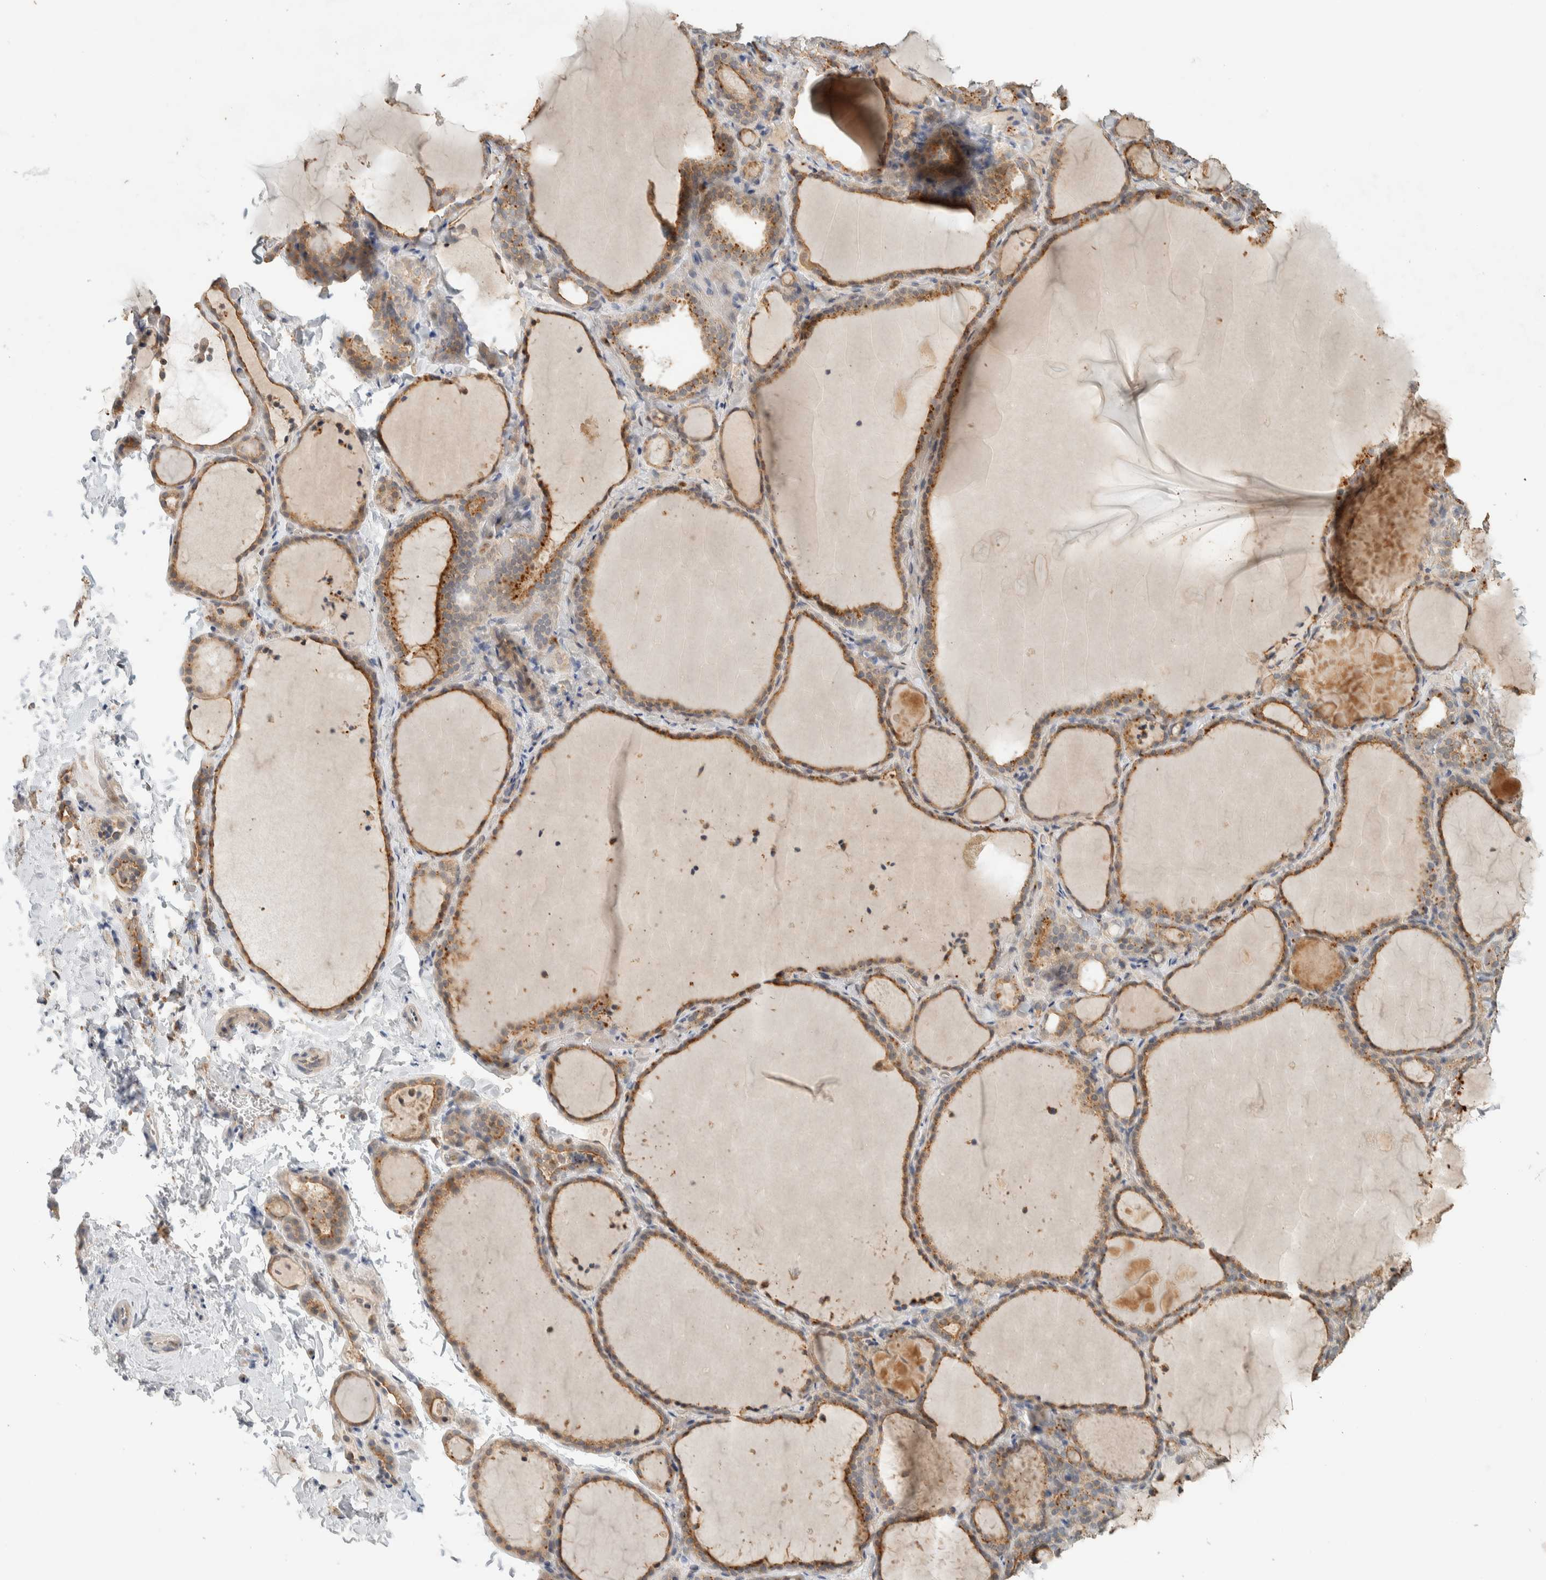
{"staining": {"intensity": "moderate", "quantity": ">75%", "location": "cytoplasmic/membranous"}, "tissue": "thyroid gland", "cell_type": "Glandular cells", "image_type": "normal", "snomed": [{"axis": "morphology", "description": "Normal tissue, NOS"}, {"axis": "topography", "description": "Thyroid gland"}], "caption": "The photomicrograph reveals a brown stain indicating the presence of a protein in the cytoplasmic/membranous of glandular cells in thyroid gland. Using DAB (3,3'-diaminobenzidine) (brown) and hematoxylin (blue) stains, captured at high magnification using brightfield microscopy.", "gene": "RAB11FIP1", "patient": {"sex": "female", "age": 22}}